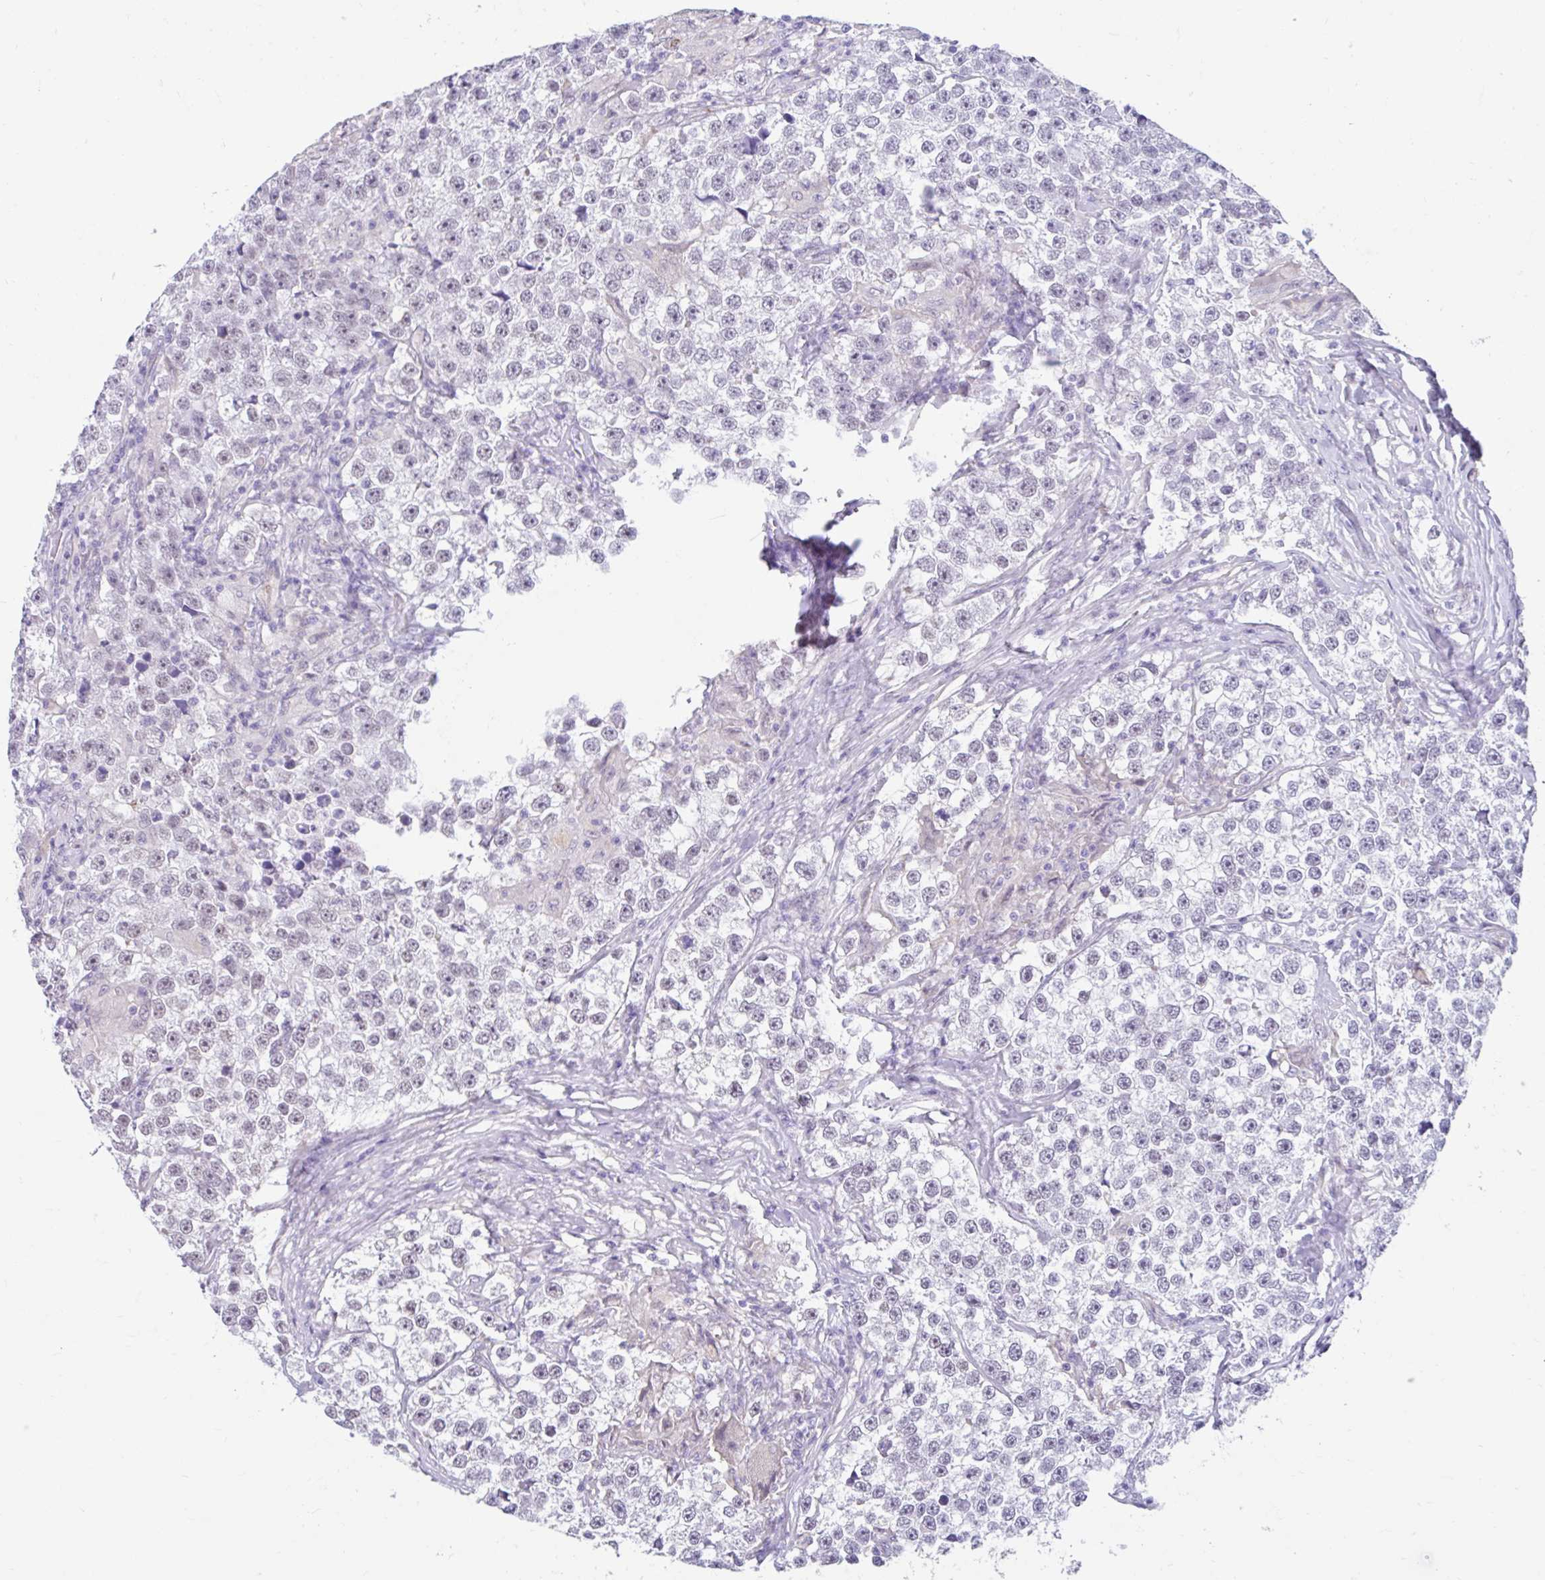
{"staining": {"intensity": "weak", "quantity": "<25%", "location": "nuclear"}, "tissue": "testis cancer", "cell_type": "Tumor cells", "image_type": "cancer", "snomed": [{"axis": "morphology", "description": "Seminoma, NOS"}, {"axis": "topography", "description": "Testis"}], "caption": "This is a micrograph of immunohistochemistry staining of testis cancer, which shows no expression in tumor cells.", "gene": "DCAF17", "patient": {"sex": "male", "age": 46}}